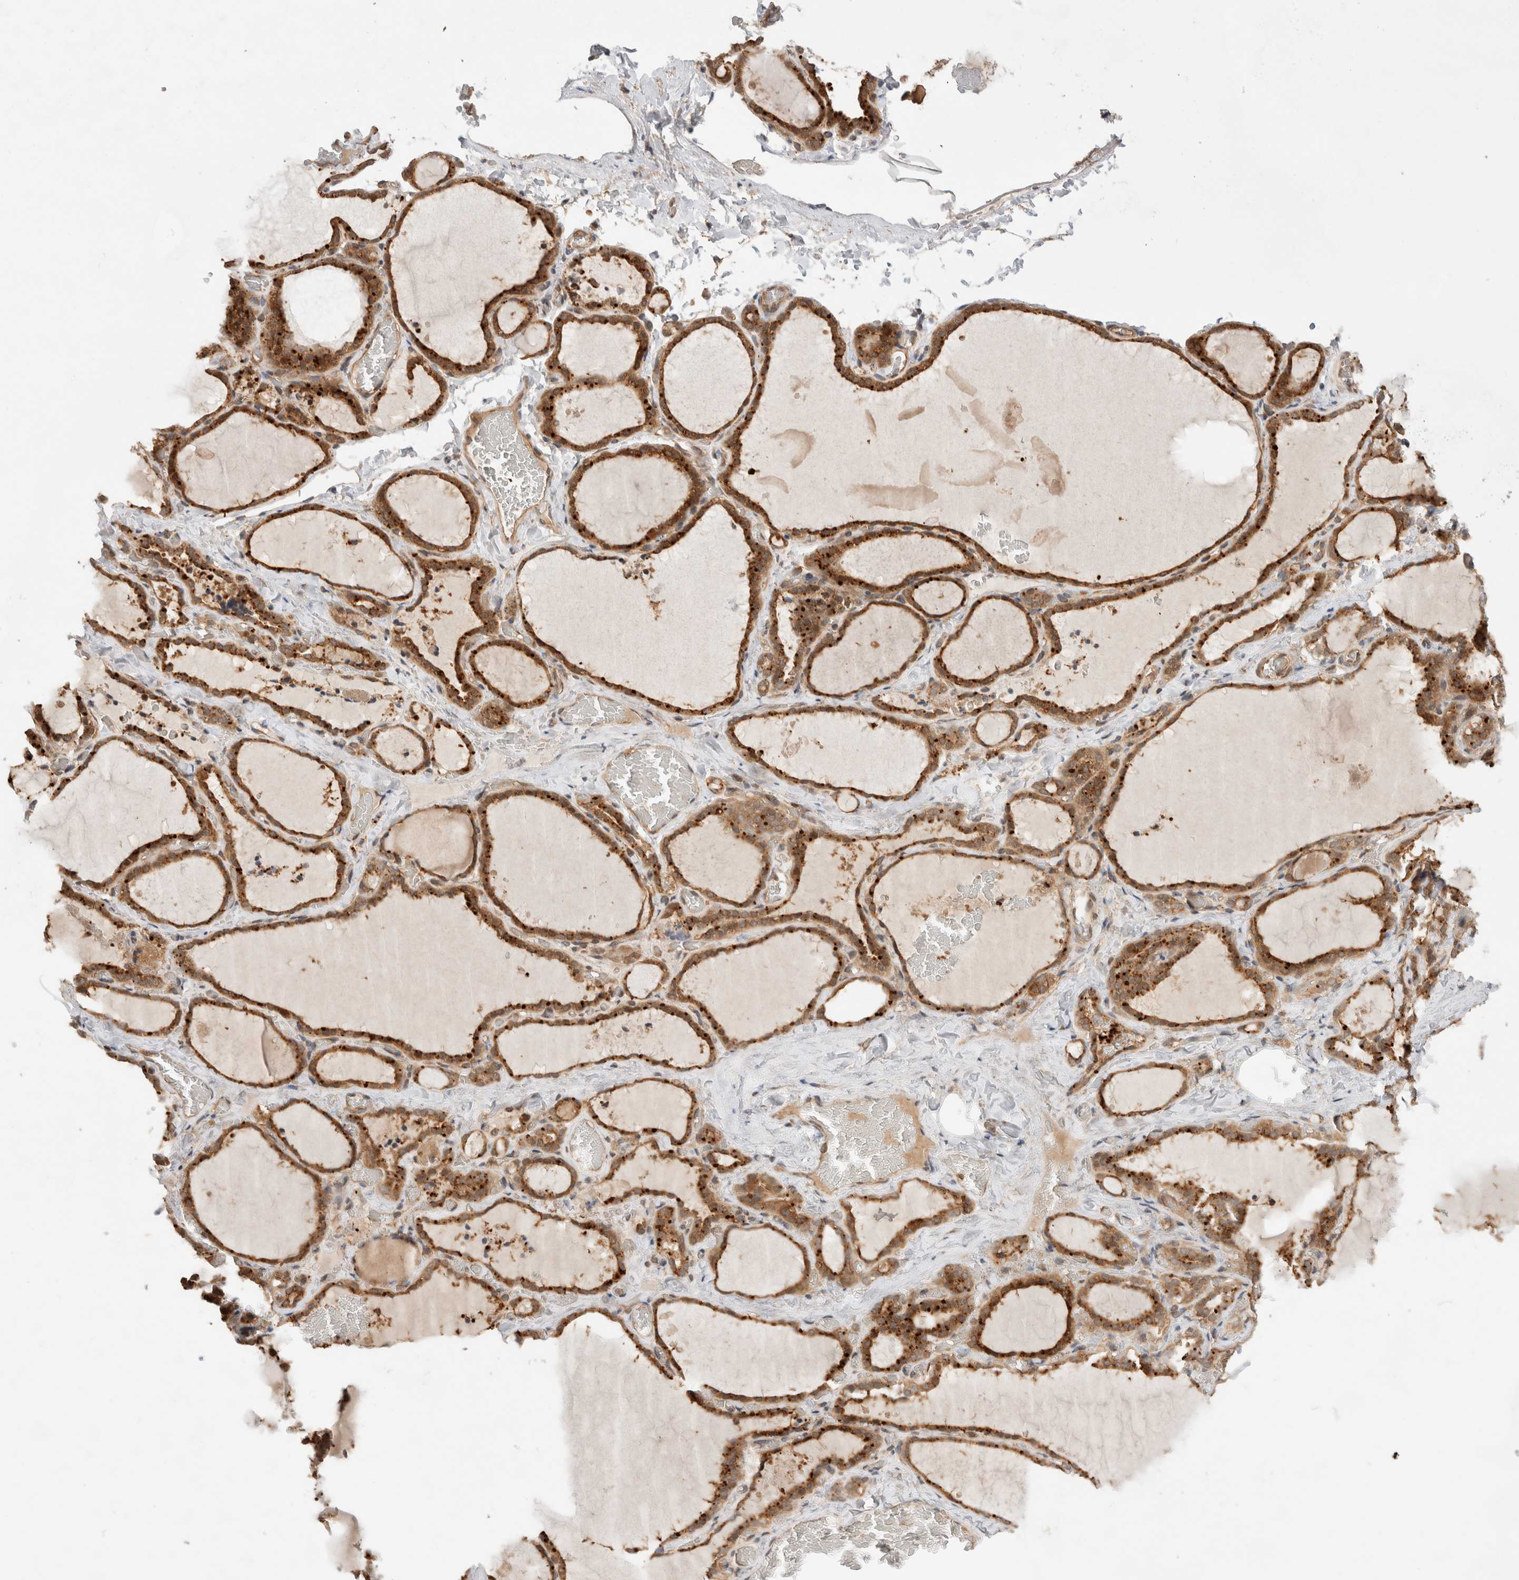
{"staining": {"intensity": "strong", "quantity": ">75%", "location": "cytoplasmic/membranous"}, "tissue": "thyroid gland", "cell_type": "Glandular cells", "image_type": "normal", "snomed": [{"axis": "morphology", "description": "Normal tissue, NOS"}, {"axis": "topography", "description": "Thyroid gland"}], "caption": "An IHC image of benign tissue is shown. Protein staining in brown shows strong cytoplasmic/membranous positivity in thyroid gland within glandular cells. (IHC, brightfield microscopy, high magnification).", "gene": "VPS28", "patient": {"sex": "female", "age": 22}}